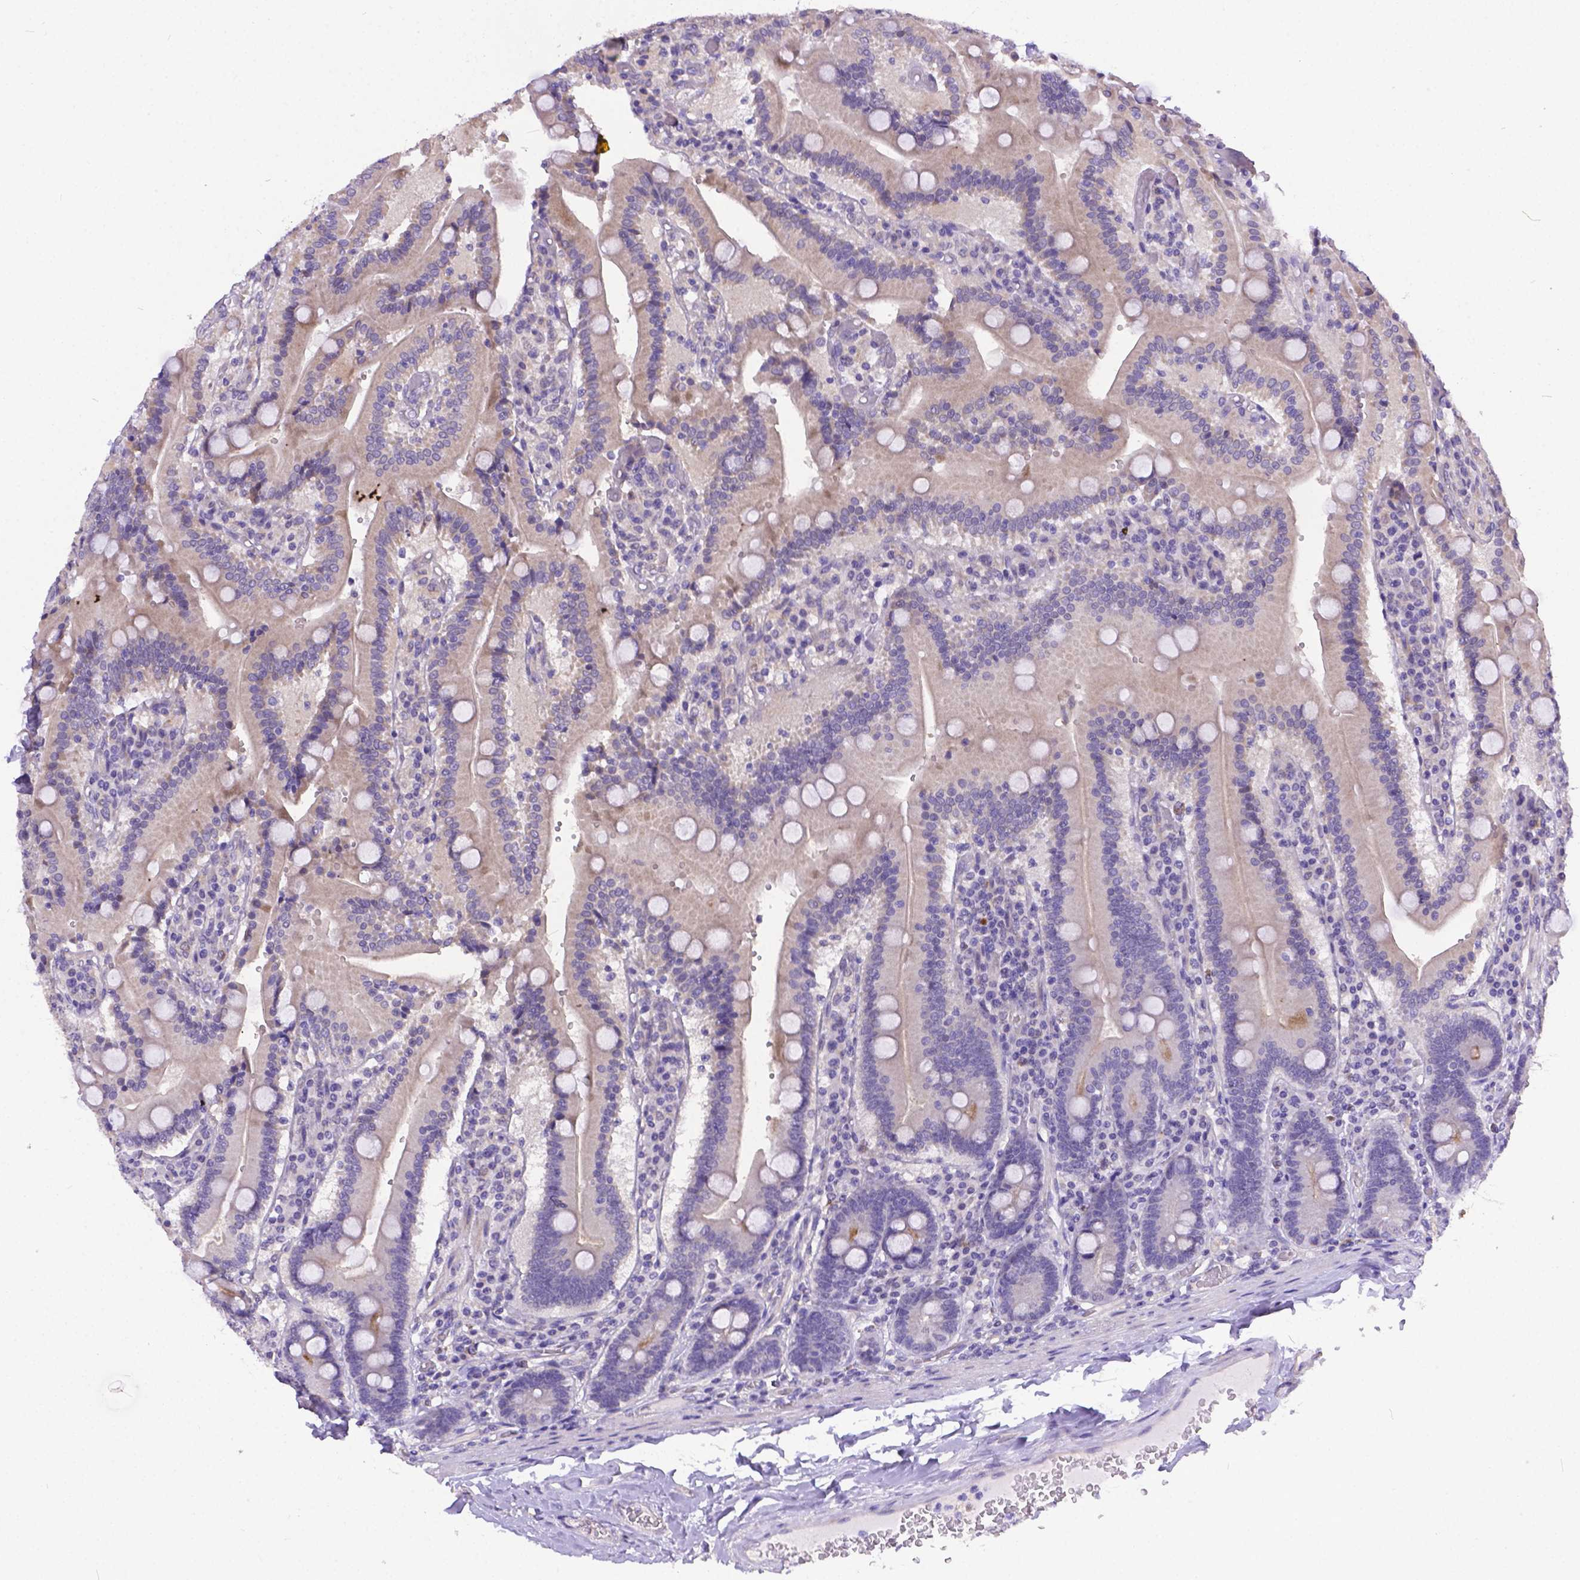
{"staining": {"intensity": "negative", "quantity": "none", "location": "none"}, "tissue": "duodenum", "cell_type": "Glandular cells", "image_type": "normal", "snomed": [{"axis": "morphology", "description": "Normal tissue, NOS"}, {"axis": "topography", "description": "Duodenum"}], "caption": "The micrograph shows no staining of glandular cells in benign duodenum.", "gene": "DLEC1", "patient": {"sex": "female", "age": 62}}